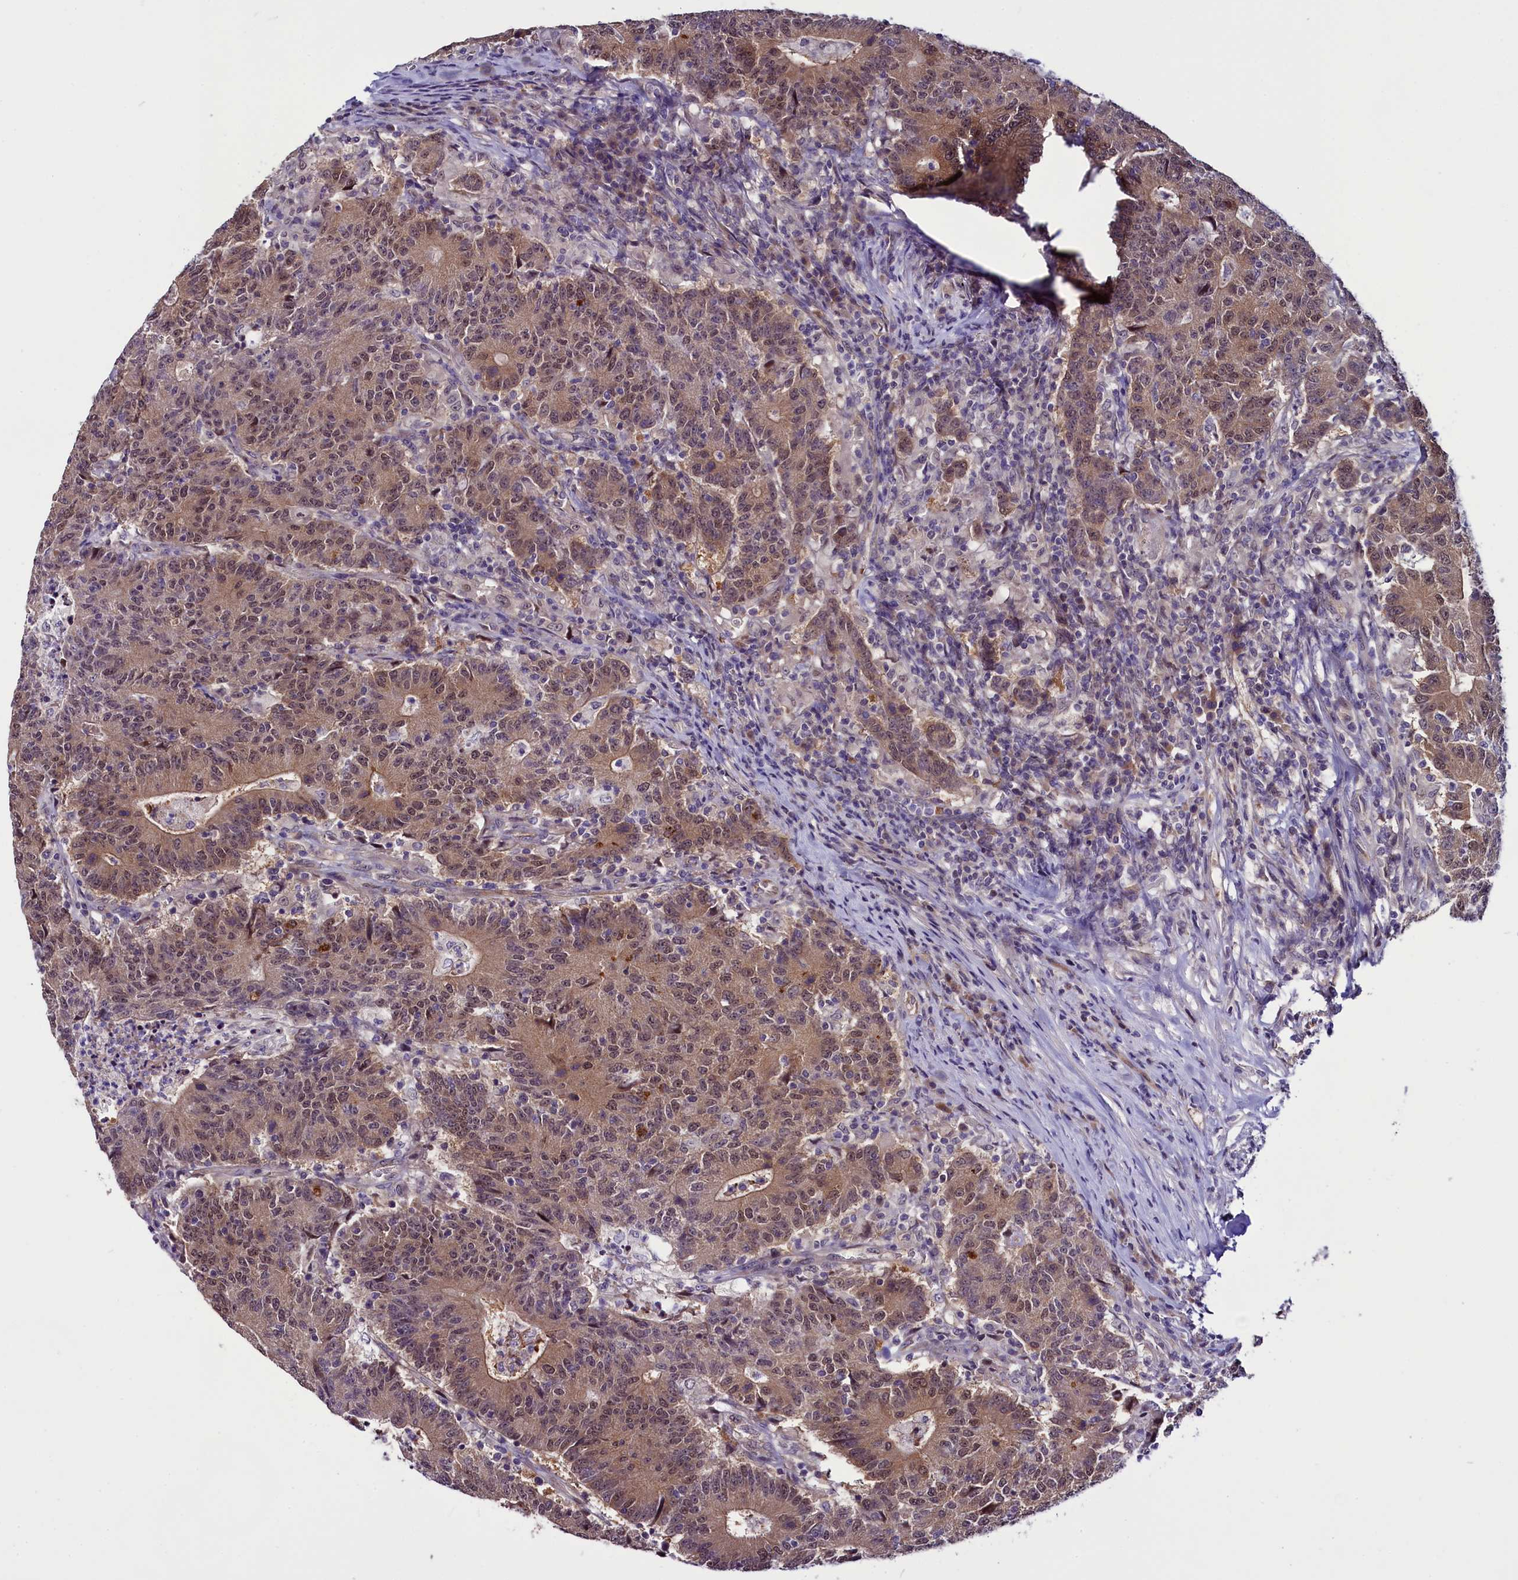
{"staining": {"intensity": "moderate", "quantity": ">75%", "location": "cytoplasmic/membranous,nuclear"}, "tissue": "colorectal cancer", "cell_type": "Tumor cells", "image_type": "cancer", "snomed": [{"axis": "morphology", "description": "Adenocarcinoma, NOS"}, {"axis": "topography", "description": "Colon"}], "caption": "An immunohistochemistry histopathology image of neoplastic tissue is shown. Protein staining in brown highlights moderate cytoplasmic/membranous and nuclear positivity in adenocarcinoma (colorectal) within tumor cells.", "gene": "C9orf40", "patient": {"sex": "female", "age": 75}}